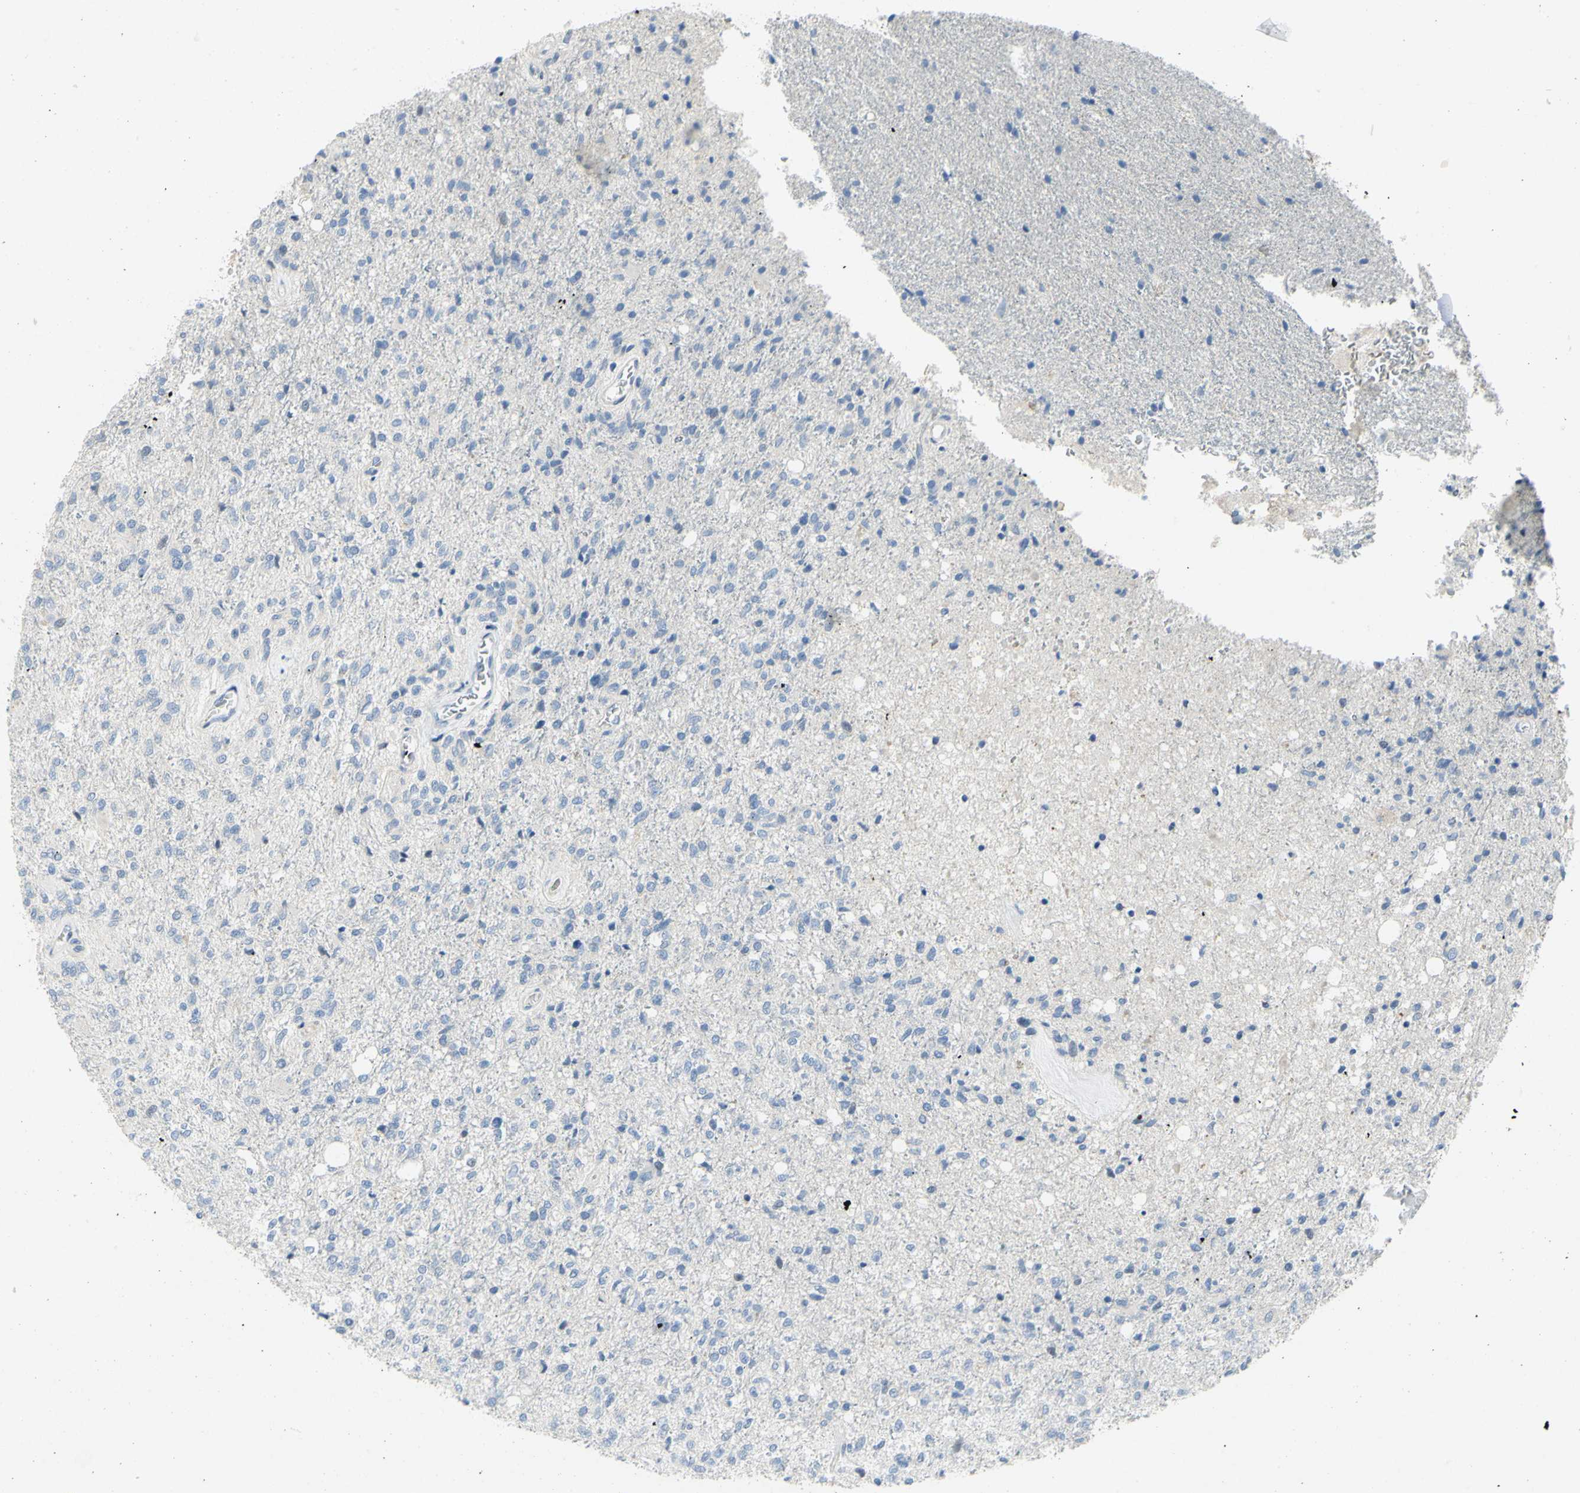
{"staining": {"intensity": "negative", "quantity": "none", "location": "none"}, "tissue": "glioma", "cell_type": "Tumor cells", "image_type": "cancer", "snomed": [{"axis": "morphology", "description": "Normal tissue, NOS"}, {"axis": "morphology", "description": "Glioma, malignant, High grade"}, {"axis": "topography", "description": "Cerebral cortex"}], "caption": "High power microscopy image of an IHC histopathology image of high-grade glioma (malignant), revealing no significant positivity in tumor cells.", "gene": "MUC1", "patient": {"sex": "male", "age": 77}}